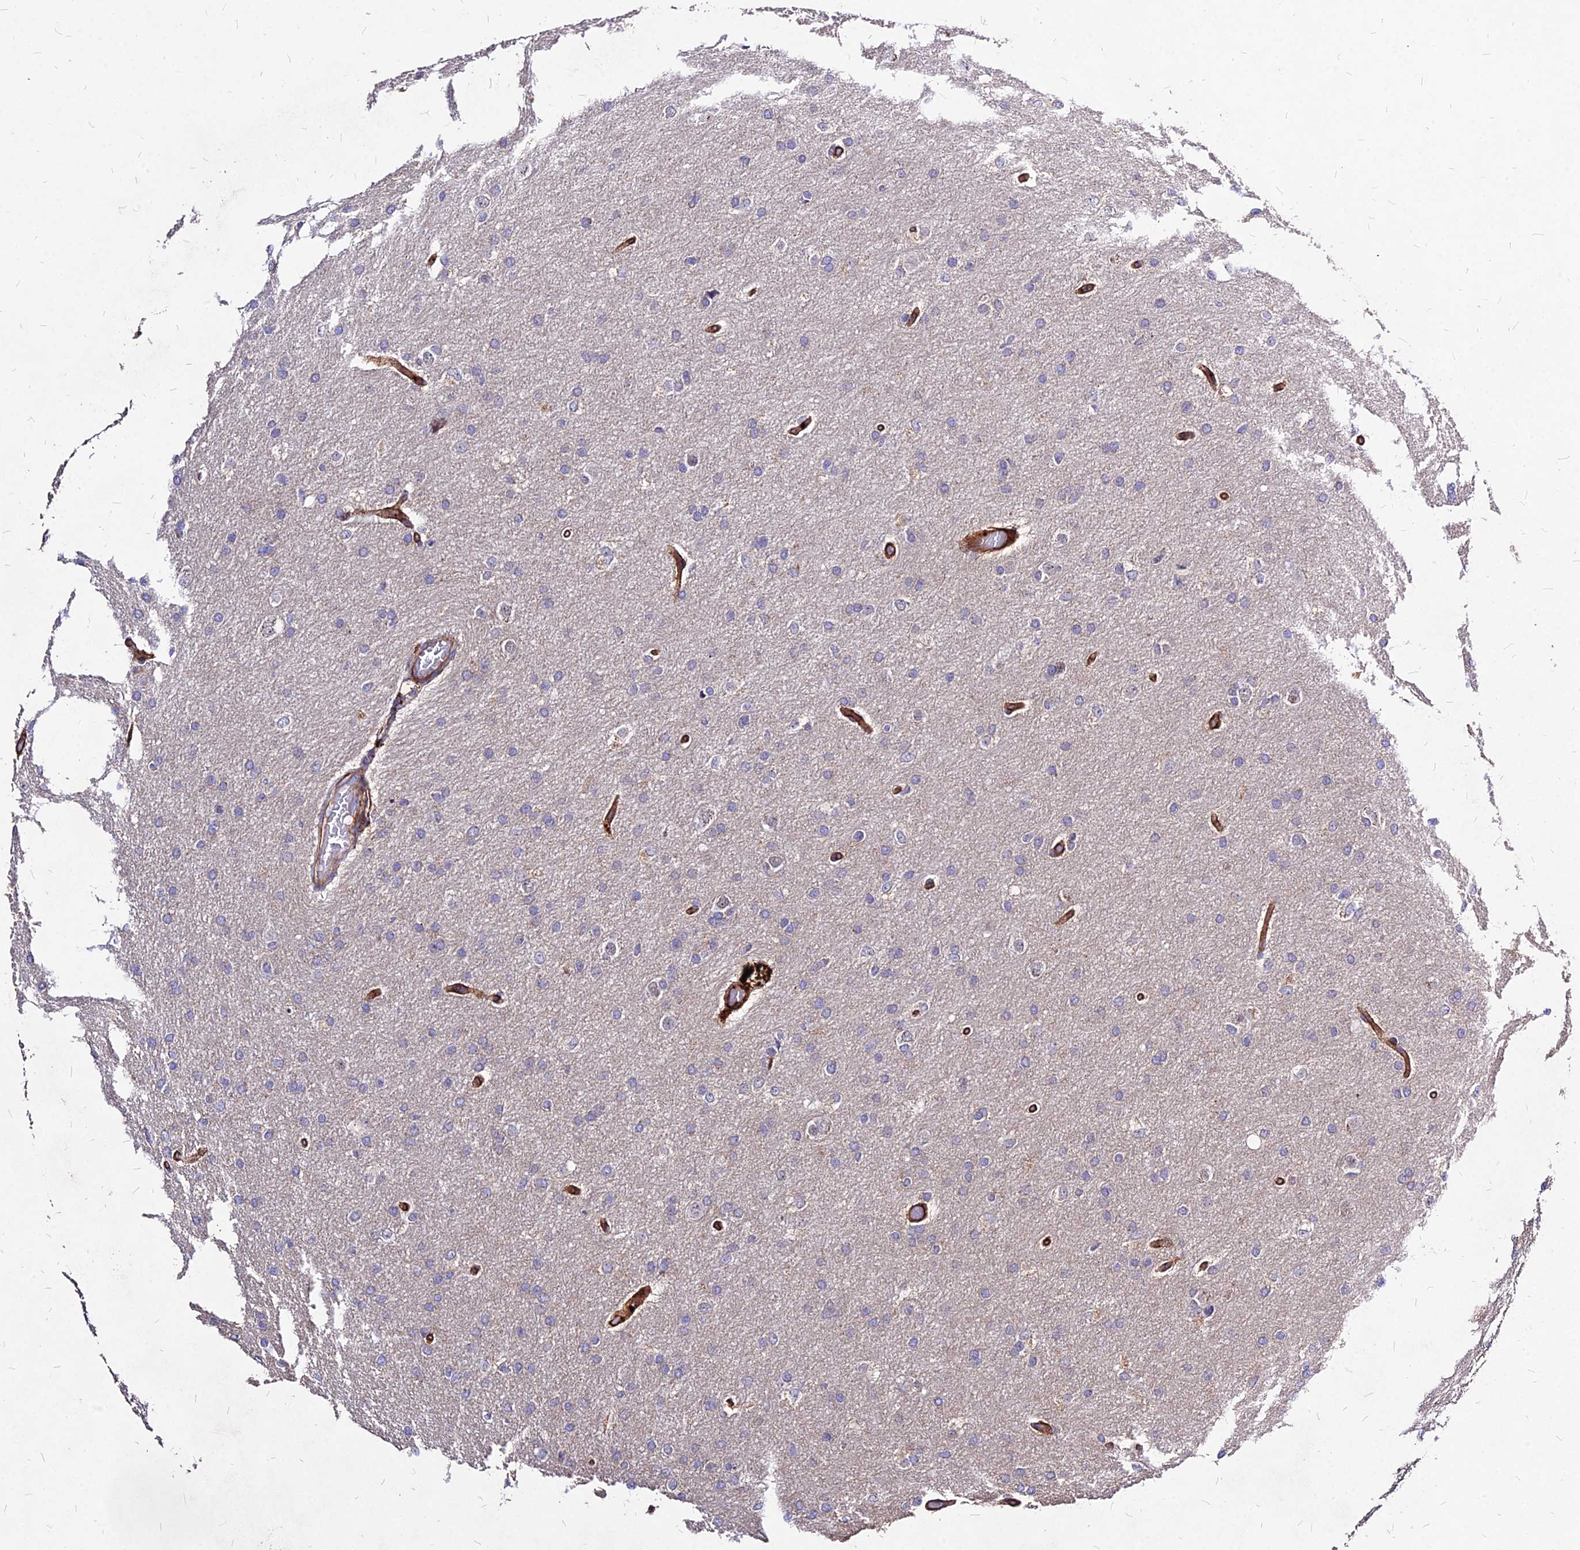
{"staining": {"intensity": "negative", "quantity": "none", "location": "none"}, "tissue": "glioma", "cell_type": "Tumor cells", "image_type": "cancer", "snomed": [{"axis": "morphology", "description": "Glioma, malignant, High grade"}, {"axis": "topography", "description": "Cerebral cortex"}], "caption": "Immunohistochemistry (IHC) image of neoplastic tissue: human glioma stained with DAB exhibits no significant protein positivity in tumor cells. The staining was performed using DAB (3,3'-diaminobenzidine) to visualize the protein expression in brown, while the nuclei were stained in blue with hematoxylin (Magnification: 20x).", "gene": "EFCC1", "patient": {"sex": "female", "age": 36}}